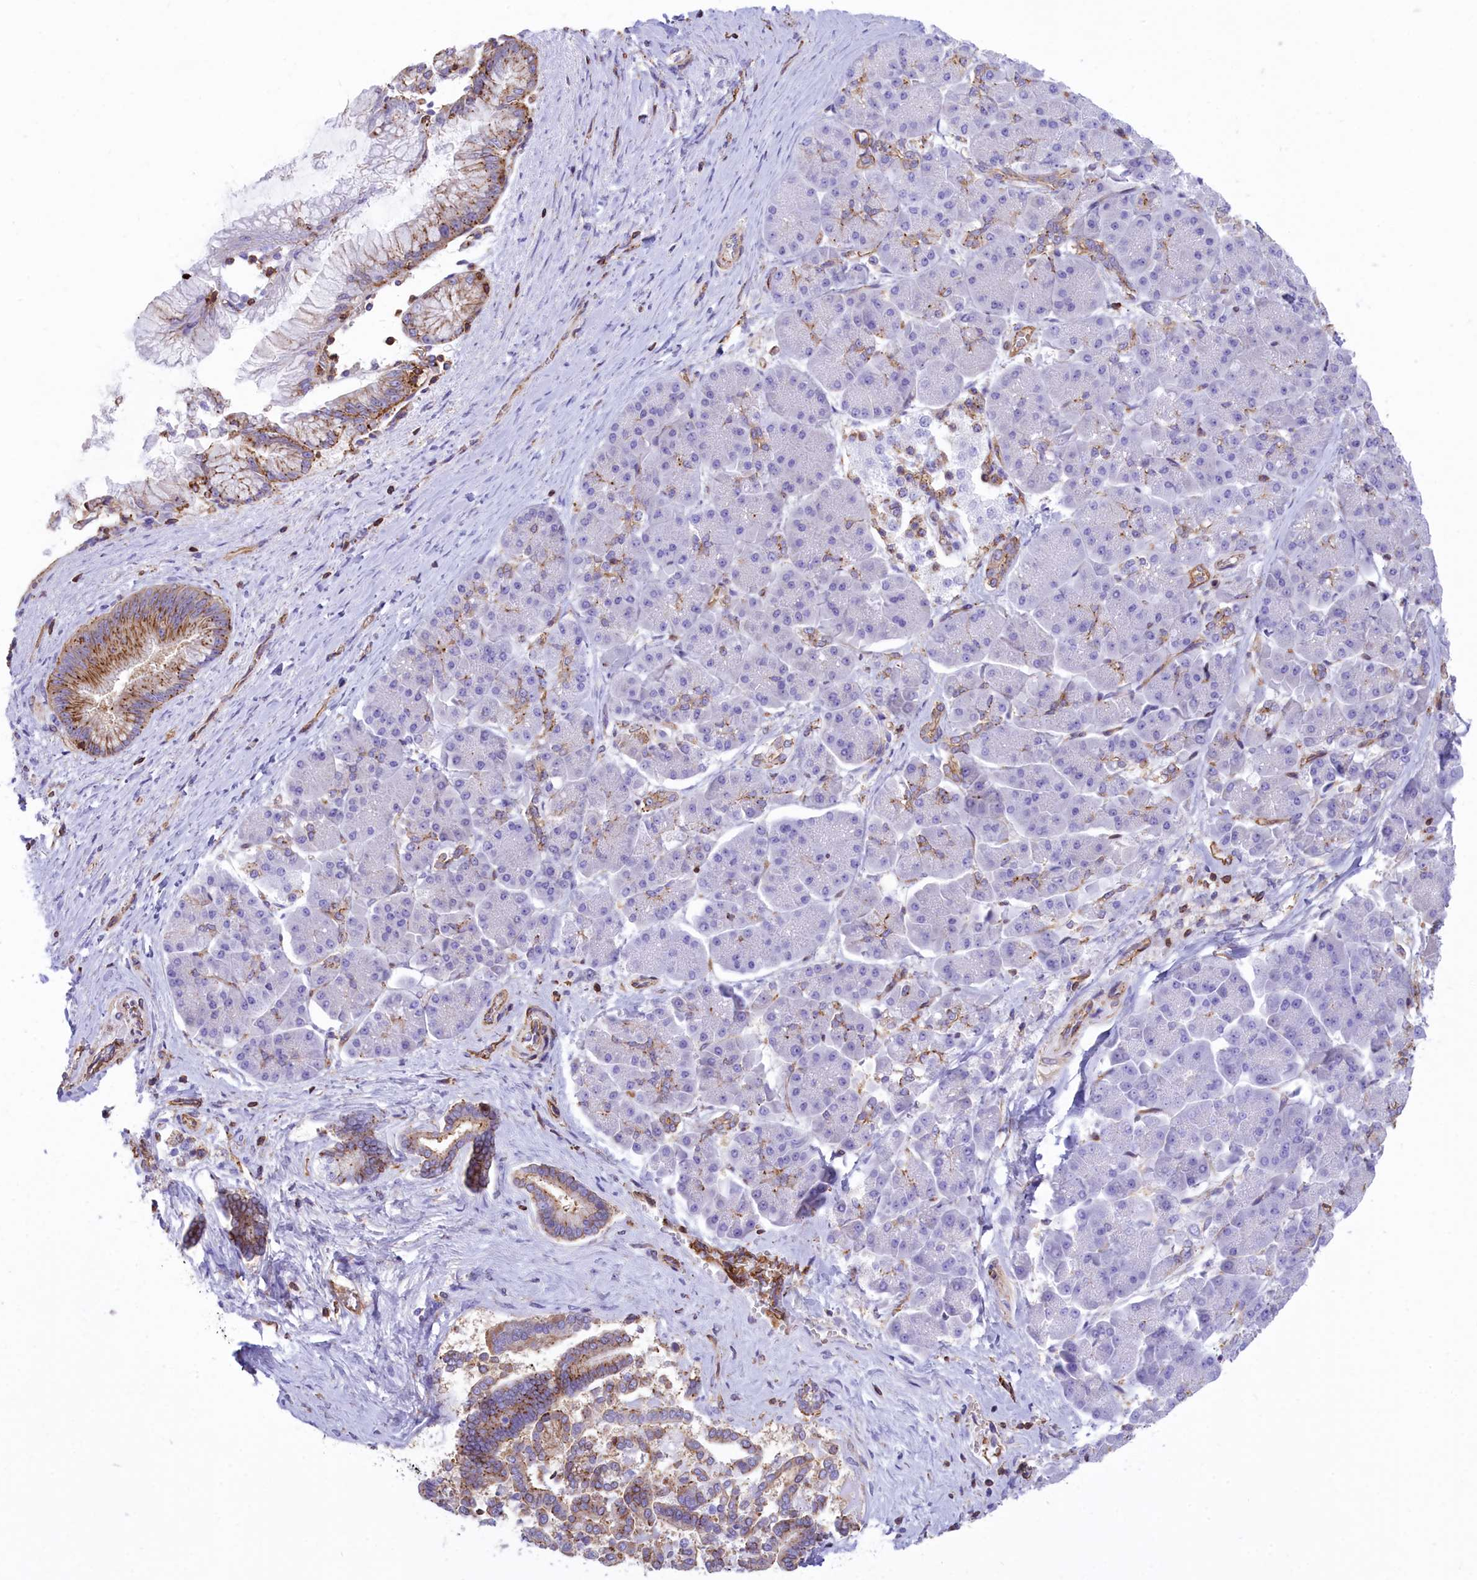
{"staining": {"intensity": "moderate", "quantity": "25%-75%", "location": "cytoplasmic/membranous"}, "tissue": "pancreatic cancer", "cell_type": "Tumor cells", "image_type": "cancer", "snomed": [{"axis": "morphology", "description": "Normal tissue, NOS"}, {"axis": "morphology", "description": "Adenocarcinoma, NOS"}, {"axis": "topography", "description": "Pancreas"}], "caption": "IHC micrograph of neoplastic tissue: pancreatic cancer (adenocarcinoma) stained using immunohistochemistry reveals medium levels of moderate protein expression localized specifically in the cytoplasmic/membranous of tumor cells, appearing as a cytoplasmic/membranous brown color.", "gene": "SEPTIN9", "patient": {"sex": "female", "age": 68}}